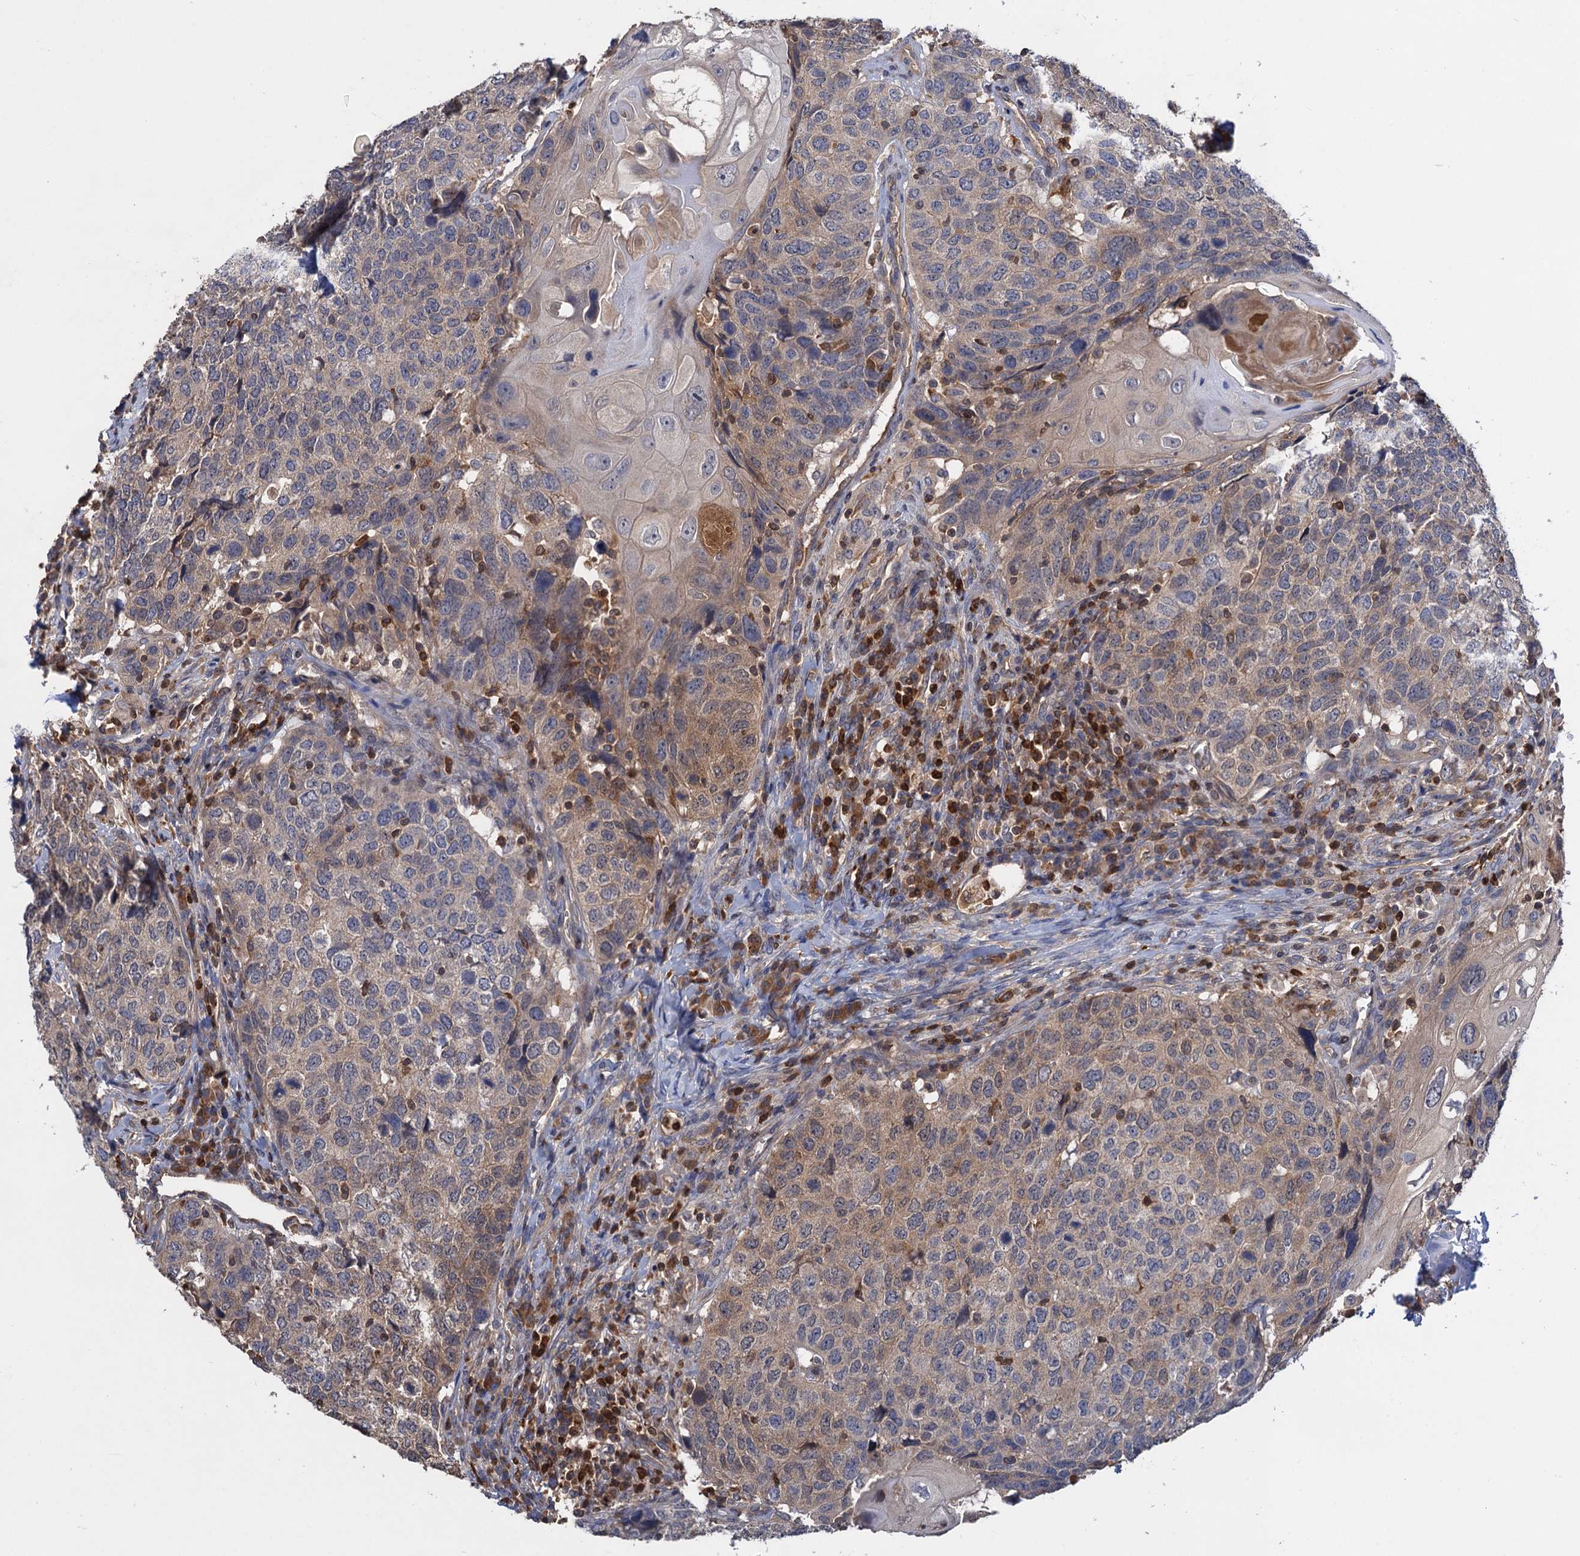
{"staining": {"intensity": "weak", "quantity": "25%-75%", "location": "cytoplasmic/membranous"}, "tissue": "head and neck cancer", "cell_type": "Tumor cells", "image_type": "cancer", "snomed": [{"axis": "morphology", "description": "Squamous cell carcinoma, NOS"}, {"axis": "topography", "description": "Head-Neck"}], "caption": "Weak cytoplasmic/membranous staining is appreciated in about 25%-75% of tumor cells in head and neck squamous cell carcinoma. The staining was performed using DAB to visualize the protein expression in brown, while the nuclei were stained in blue with hematoxylin (Magnification: 20x).", "gene": "DGKA", "patient": {"sex": "male", "age": 66}}